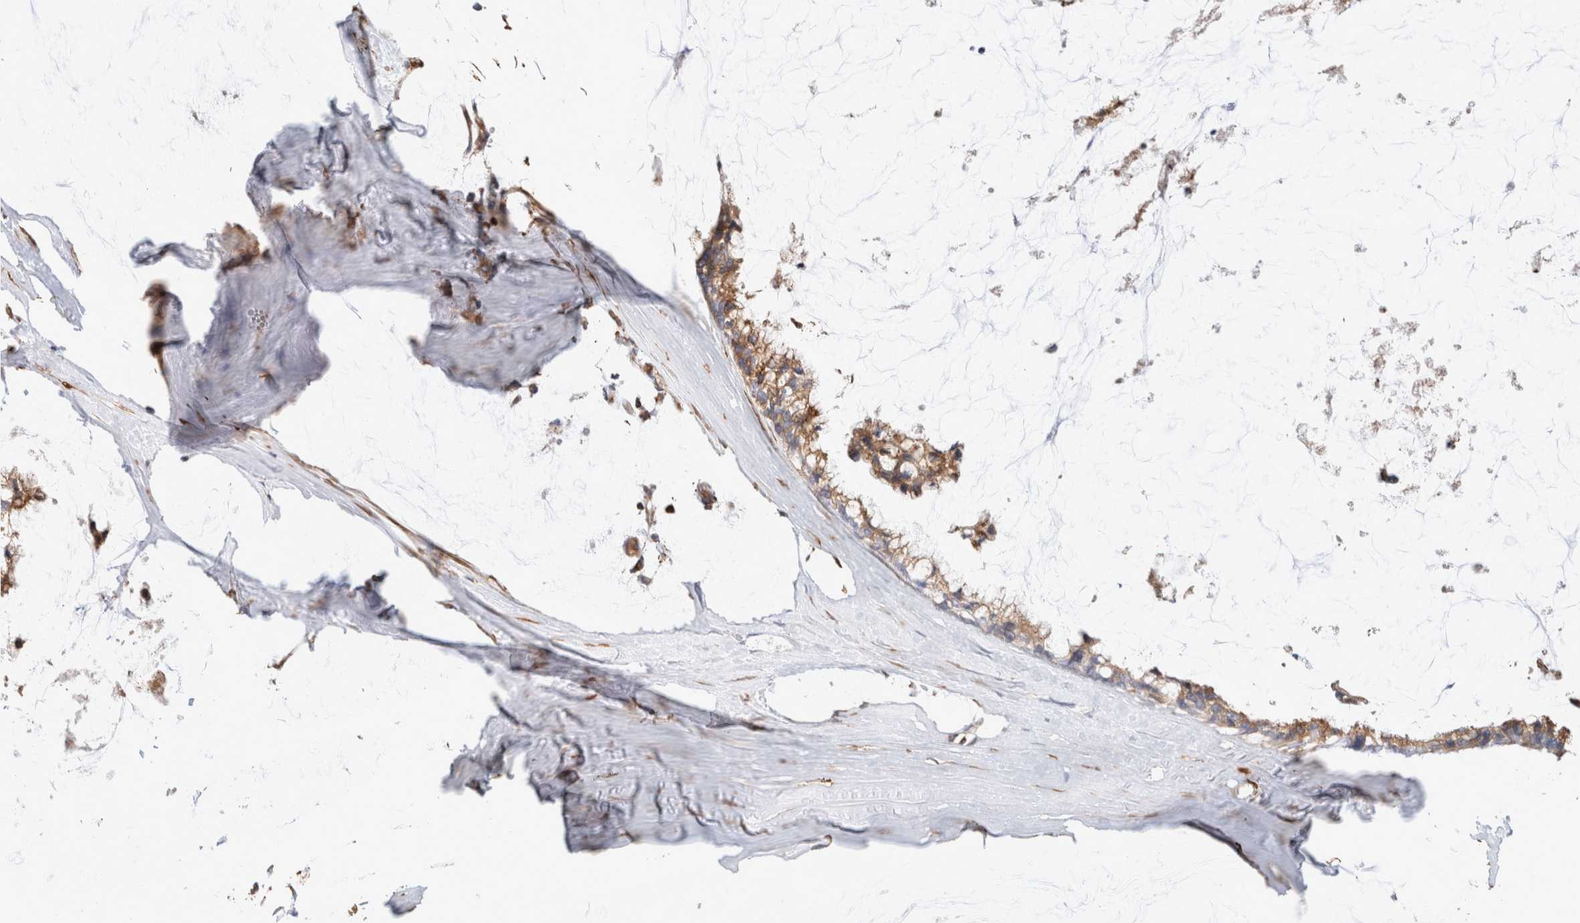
{"staining": {"intensity": "weak", "quantity": ">75%", "location": "cytoplasmic/membranous"}, "tissue": "ovarian cancer", "cell_type": "Tumor cells", "image_type": "cancer", "snomed": [{"axis": "morphology", "description": "Cystadenocarcinoma, mucinous, NOS"}, {"axis": "topography", "description": "Ovary"}], "caption": "The photomicrograph shows immunohistochemical staining of ovarian cancer. There is weak cytoplasmic/membranous expression is present in approximately >75% of tumor cells.", "gene": "P4HA1", "patient": {"sex": "female", "age": 39}}